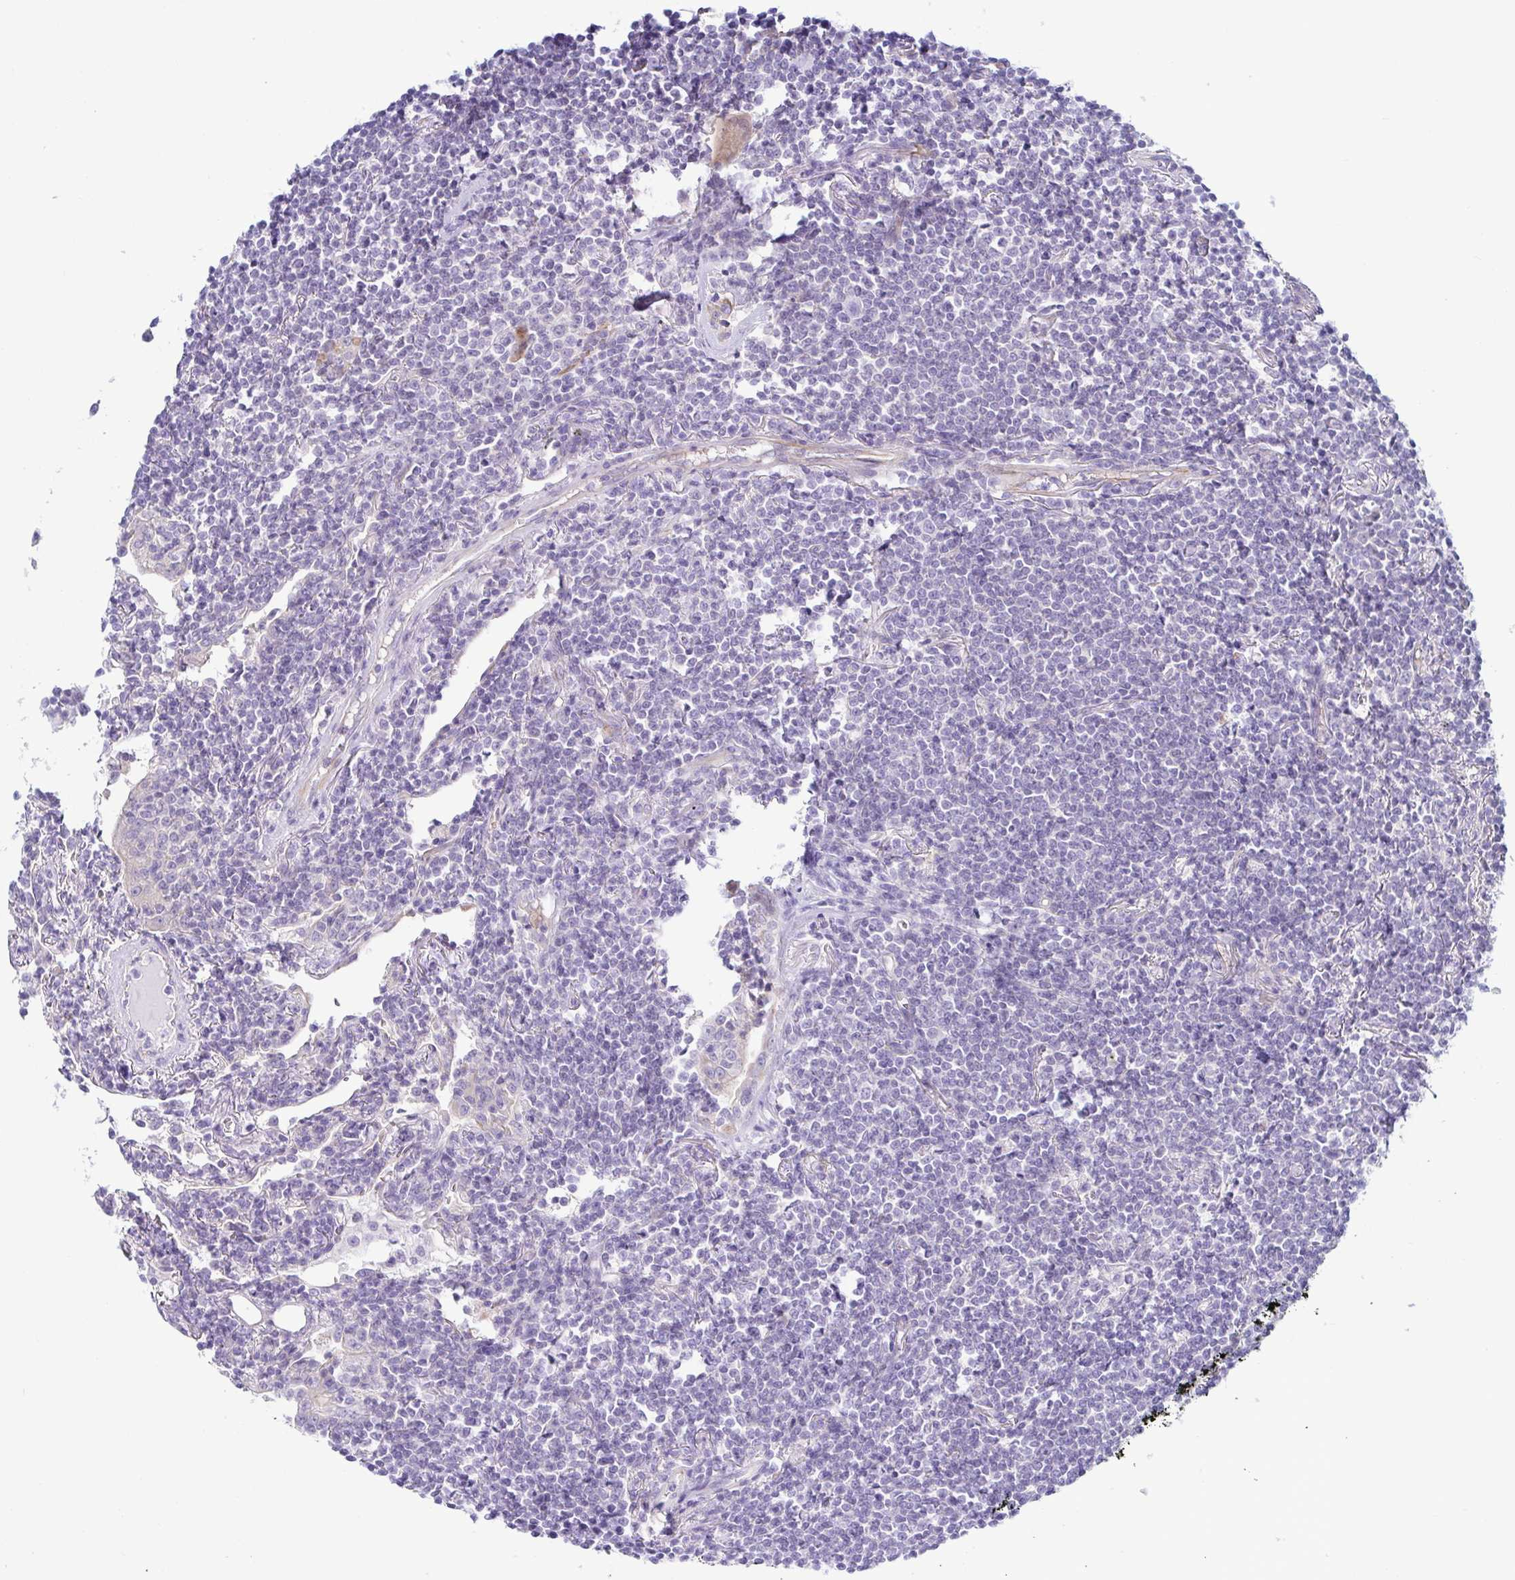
{"staining": {"intensity": "negative", "quantity": "none", "location": "none"}, "tissue": "lymphoma", "cell_type": "Tumor cells", "image_type": "cancer", "snomed": [{"axis": "morphology", "description": "Malignant lymphoma, non-Hodgkin's type, Low grade"}, {"axis": "topography", "description": "Lung"}], "caption": "This is an immunohistochemistry (IHC) photomicrograph of human low-grade malignant lymphoma, non-Hodgkin's type. There is no staining in tumor cells.", "gene": "TNNI2", "patient": {"sex": "female", "age": 71}}